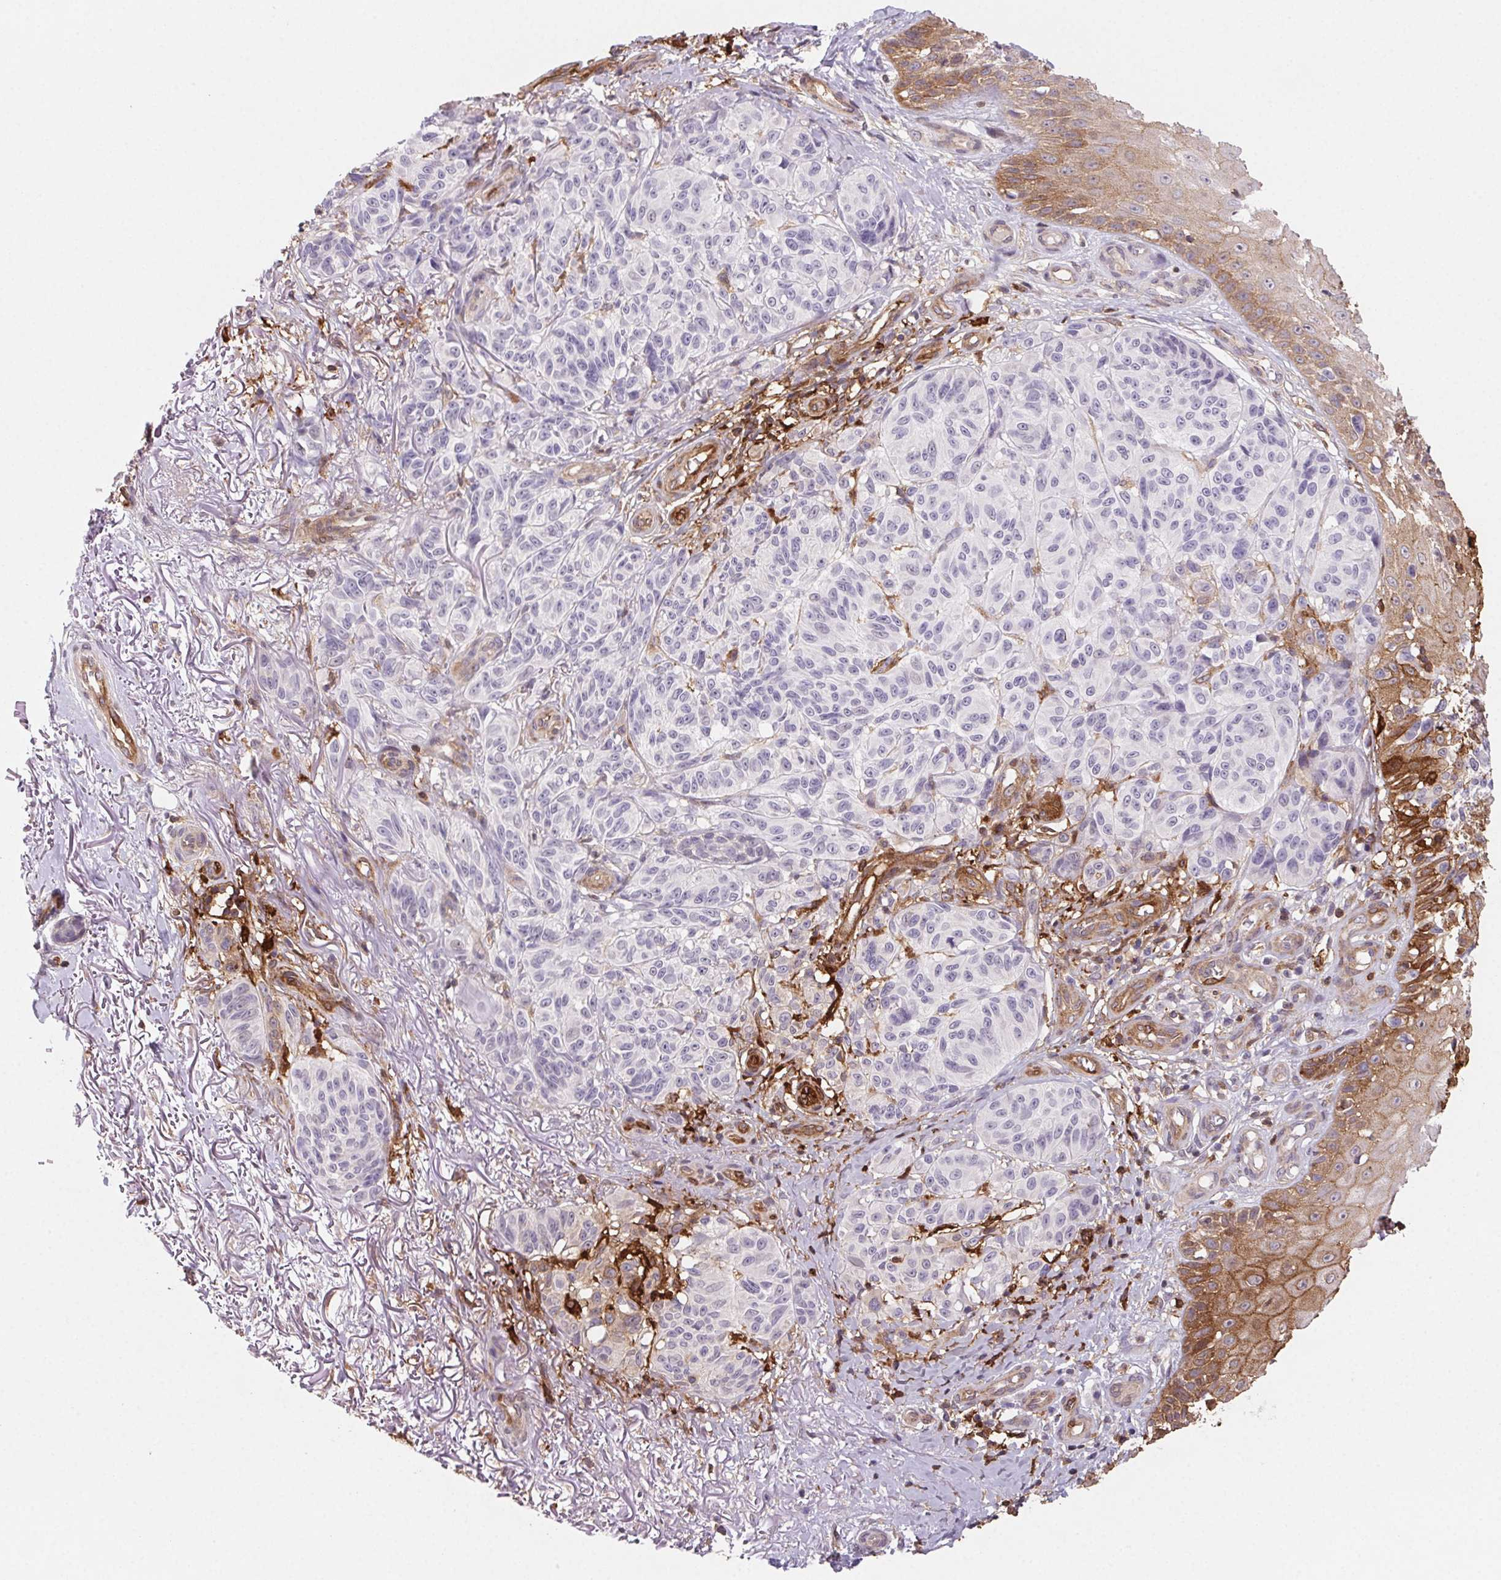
{"staining": {"intensity": "negative", "quantity": "none", "location": "none"}, "tissue": "melanoma", "cell_type": "Tumor cells", "image_type": "cancer", "snomed": [{"axis": "morphology", "description": "Malignant melanoma, NOS"}, {"axis": "topography", "description": "Skin"}], "caption": "Protein analysis of melanoma displays no significant expression in tumor cells.", "gene": "GBP1", "patient": {"sex": "female", "age": 85}}